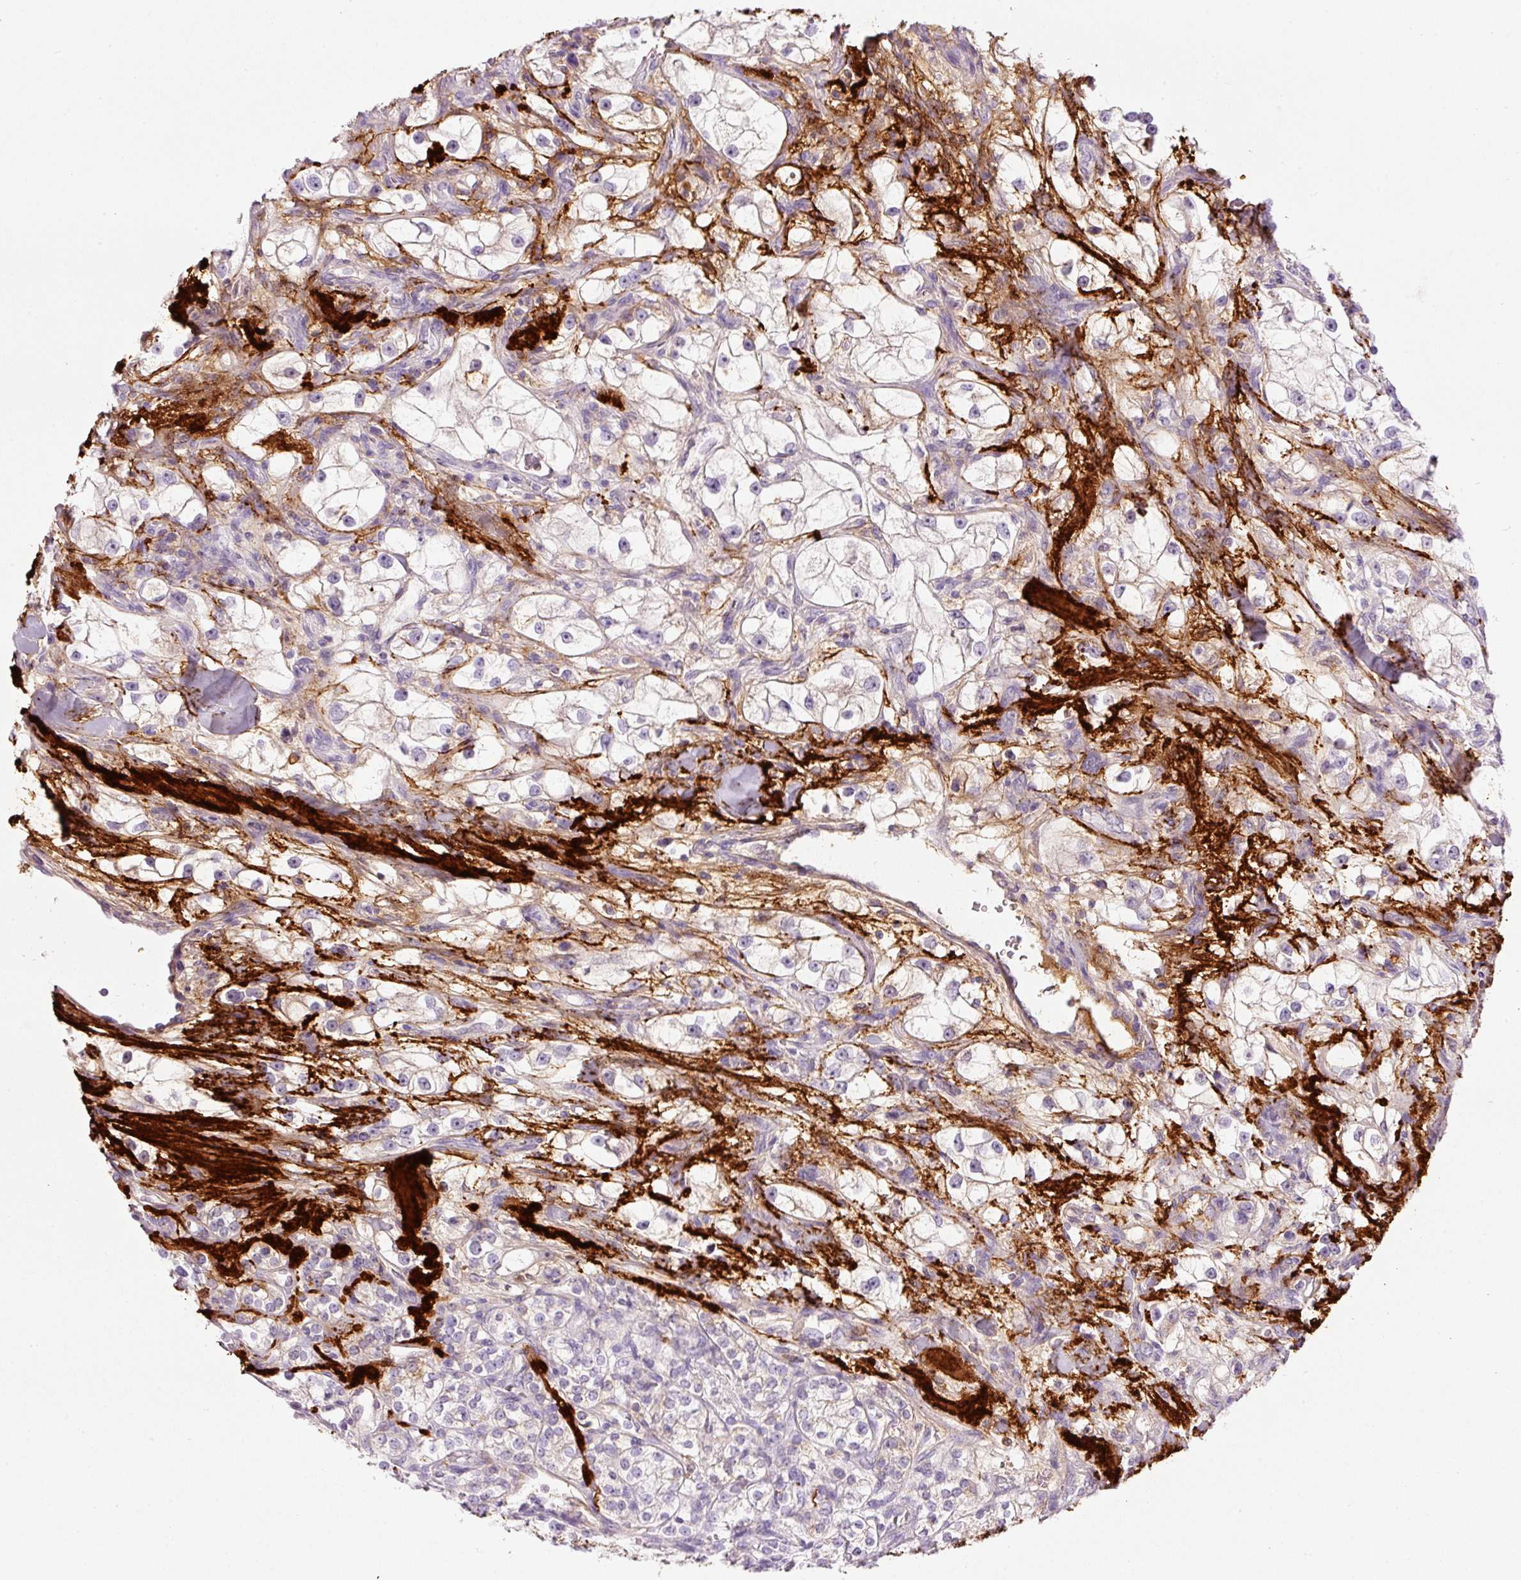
{"staining": {"intensity": "negative", "quantity": "none", "location": "none"}, "tissue": "renal cancer", "cell_type": "Tumor cells", "image_type": "cancer", "snomed": [{"axis": "morphology", "description": "Adenocarcinoma, NOS"}, {"axis": "topography", "description": "Kidney"}], "caption": "High power microscopy micrograph of an IHC micrograph of adenocarcinoma (renal), revealing no significant expression in tumor cells.", "gene": "MFAP4", "patient": {"sex": "male", "age": 77}}